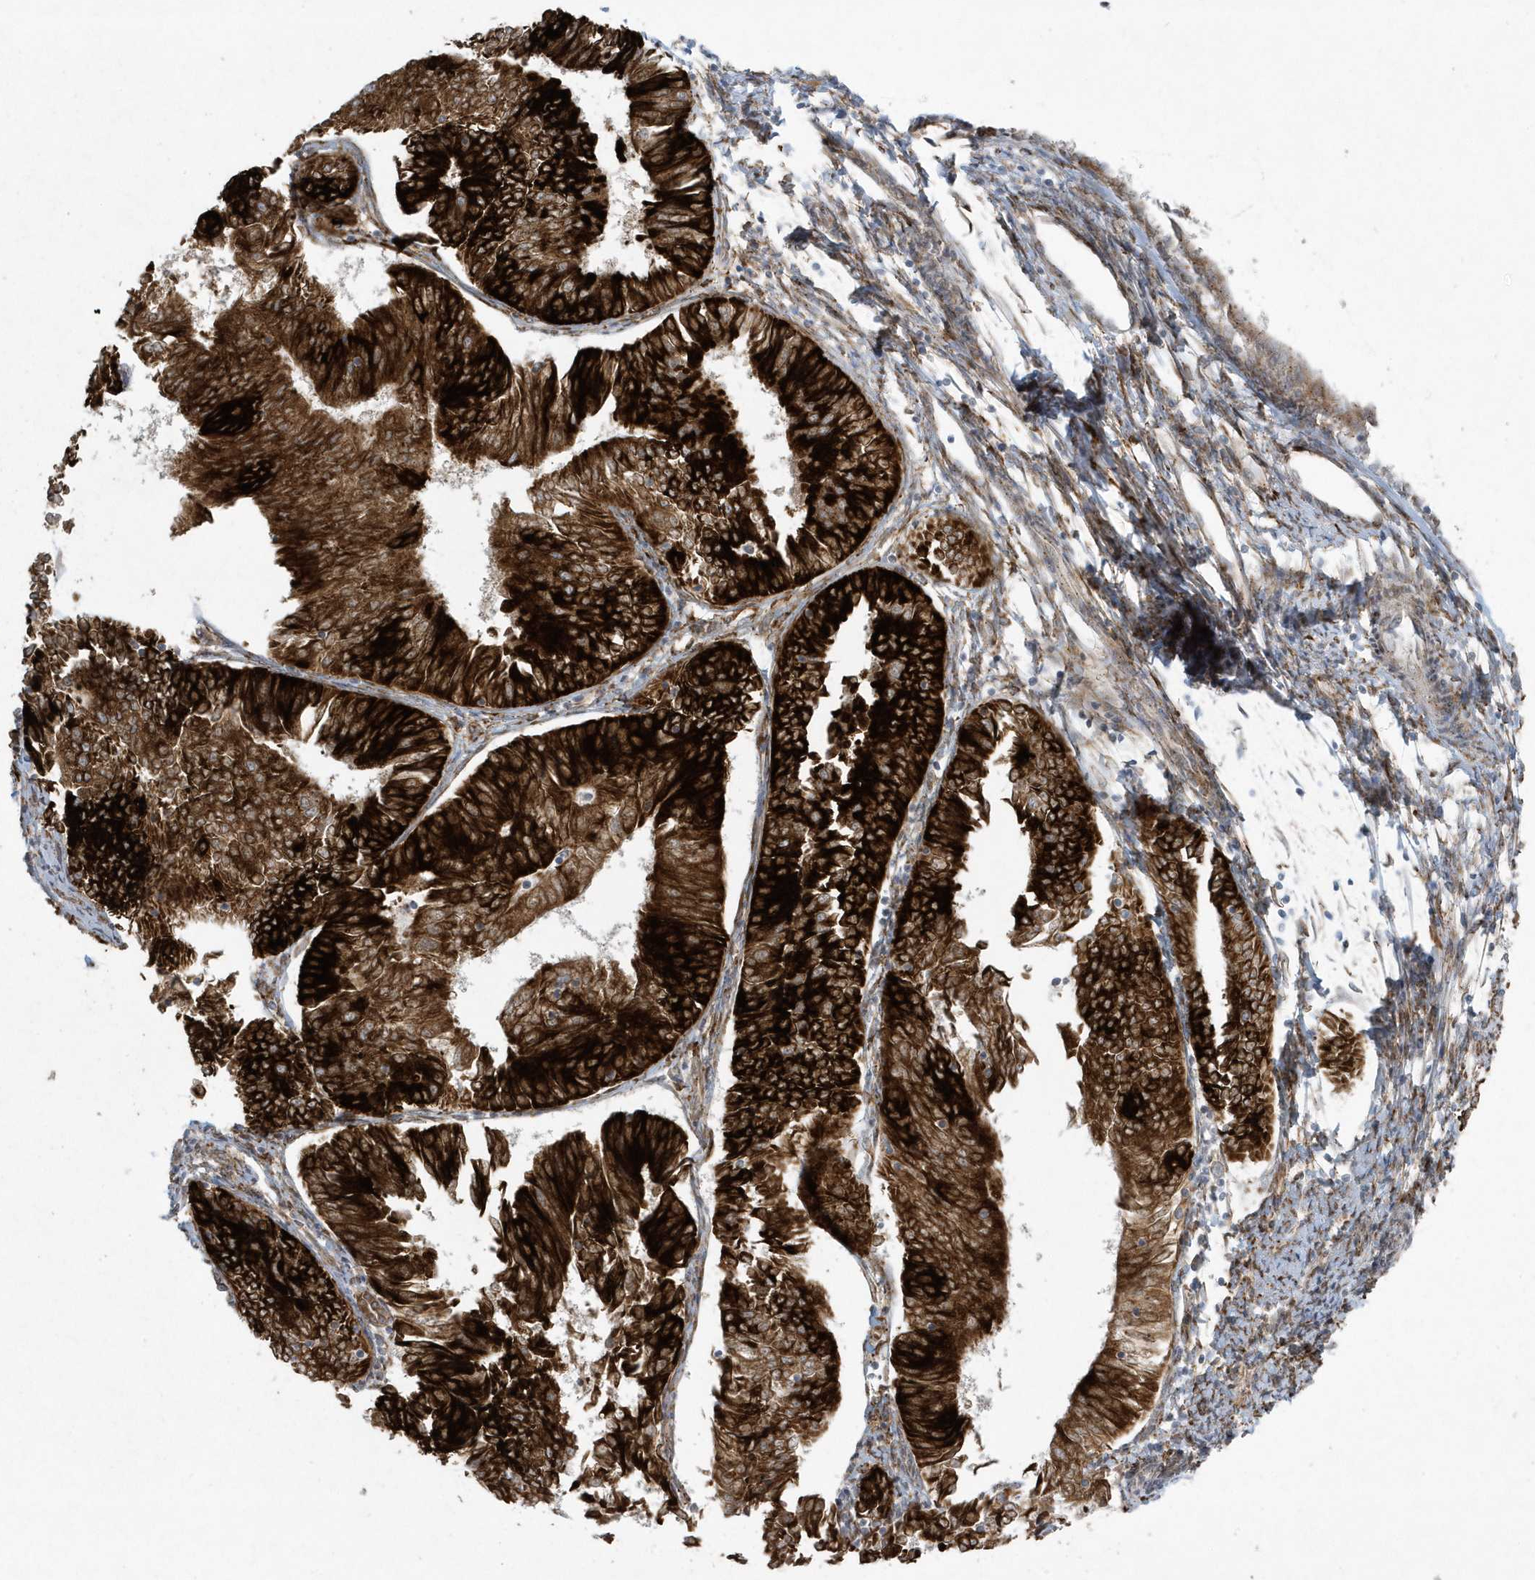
{"staining": {"intensity": "strong", "quantity": ">75%", "location": "cytoplasmic/membranous"}, "tissue": "endometrial cancer", "cell_type": "Tumor cells", "image_type": "cancer", "snomed": [{"axis": "morphology", "description": "Adenocarcinoma, NOS"}, {"axis": "topography", "description": "Endometrium"}], "caption": "Immunohistochemical staining of endometrial adenocarcinoma demonstrates high levels of strong cytoplasmic/membranous protein positivity in about >75% of tumor cells. Nuclei are stained in blue.", "gene": "FAM98A", "patient": {"sex": "female", "age": 58}}